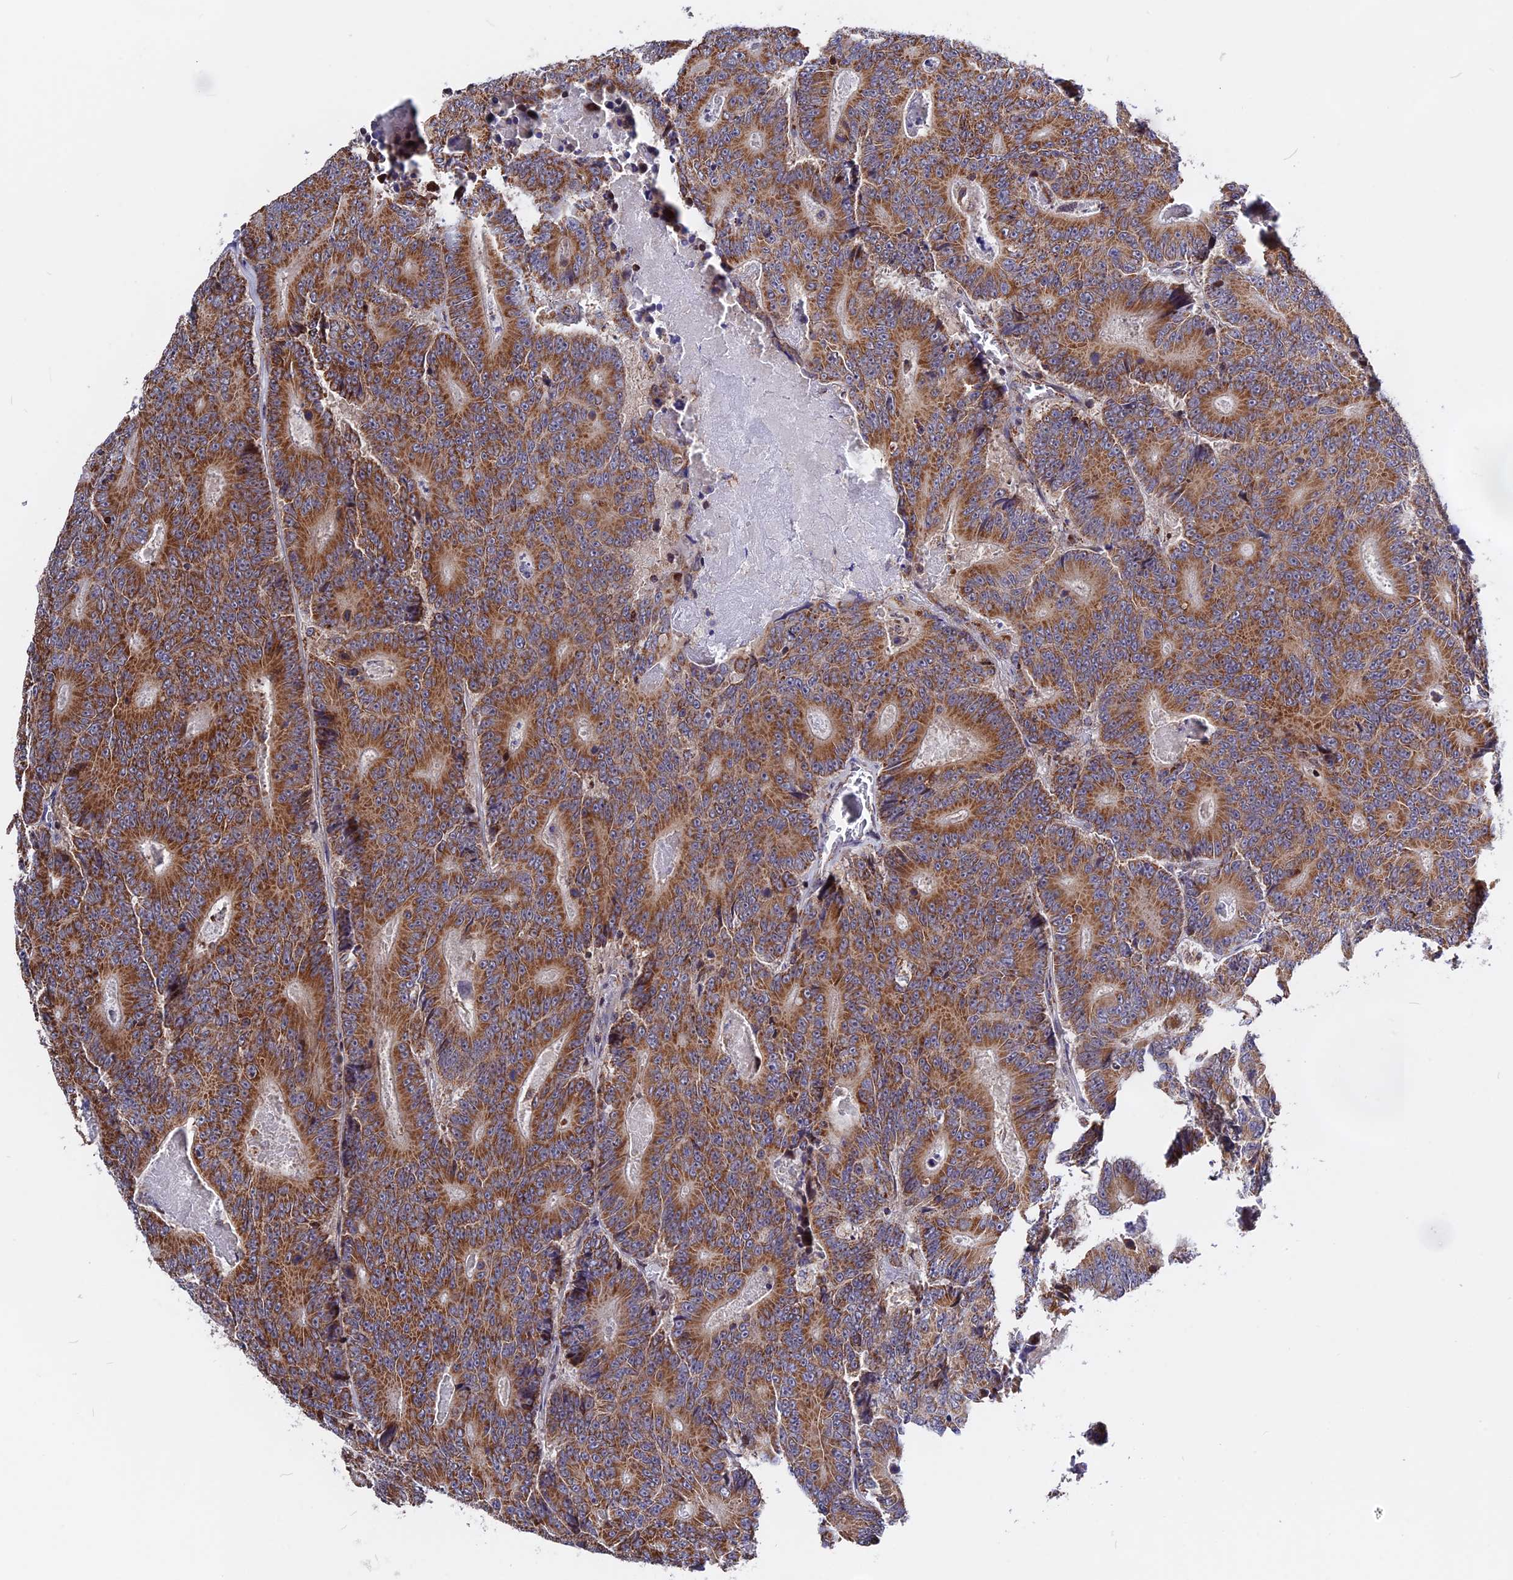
{"staining": {"intensity": "strong", "quantity": ">75%", "location": "cytoplasmic/membranous"}, "tissue": "colorectal cancer", "cell_type": "Tumor cells", "image_type": "cancer", "snomed": [{"axis": "morphology", "description": "Adenocarcinoma, NOS"}, {"axis": "topography", "description": "Colon"}], "caption": "Immunohistochemical staining of human colorectal cancer (adenocarcinoma) displays high levels of strong cytoplasmic/membranous staining in approximately >75% of tumor cells.", "gene": "FAM174C", "patient": {"sex": "male", "age": 83}}